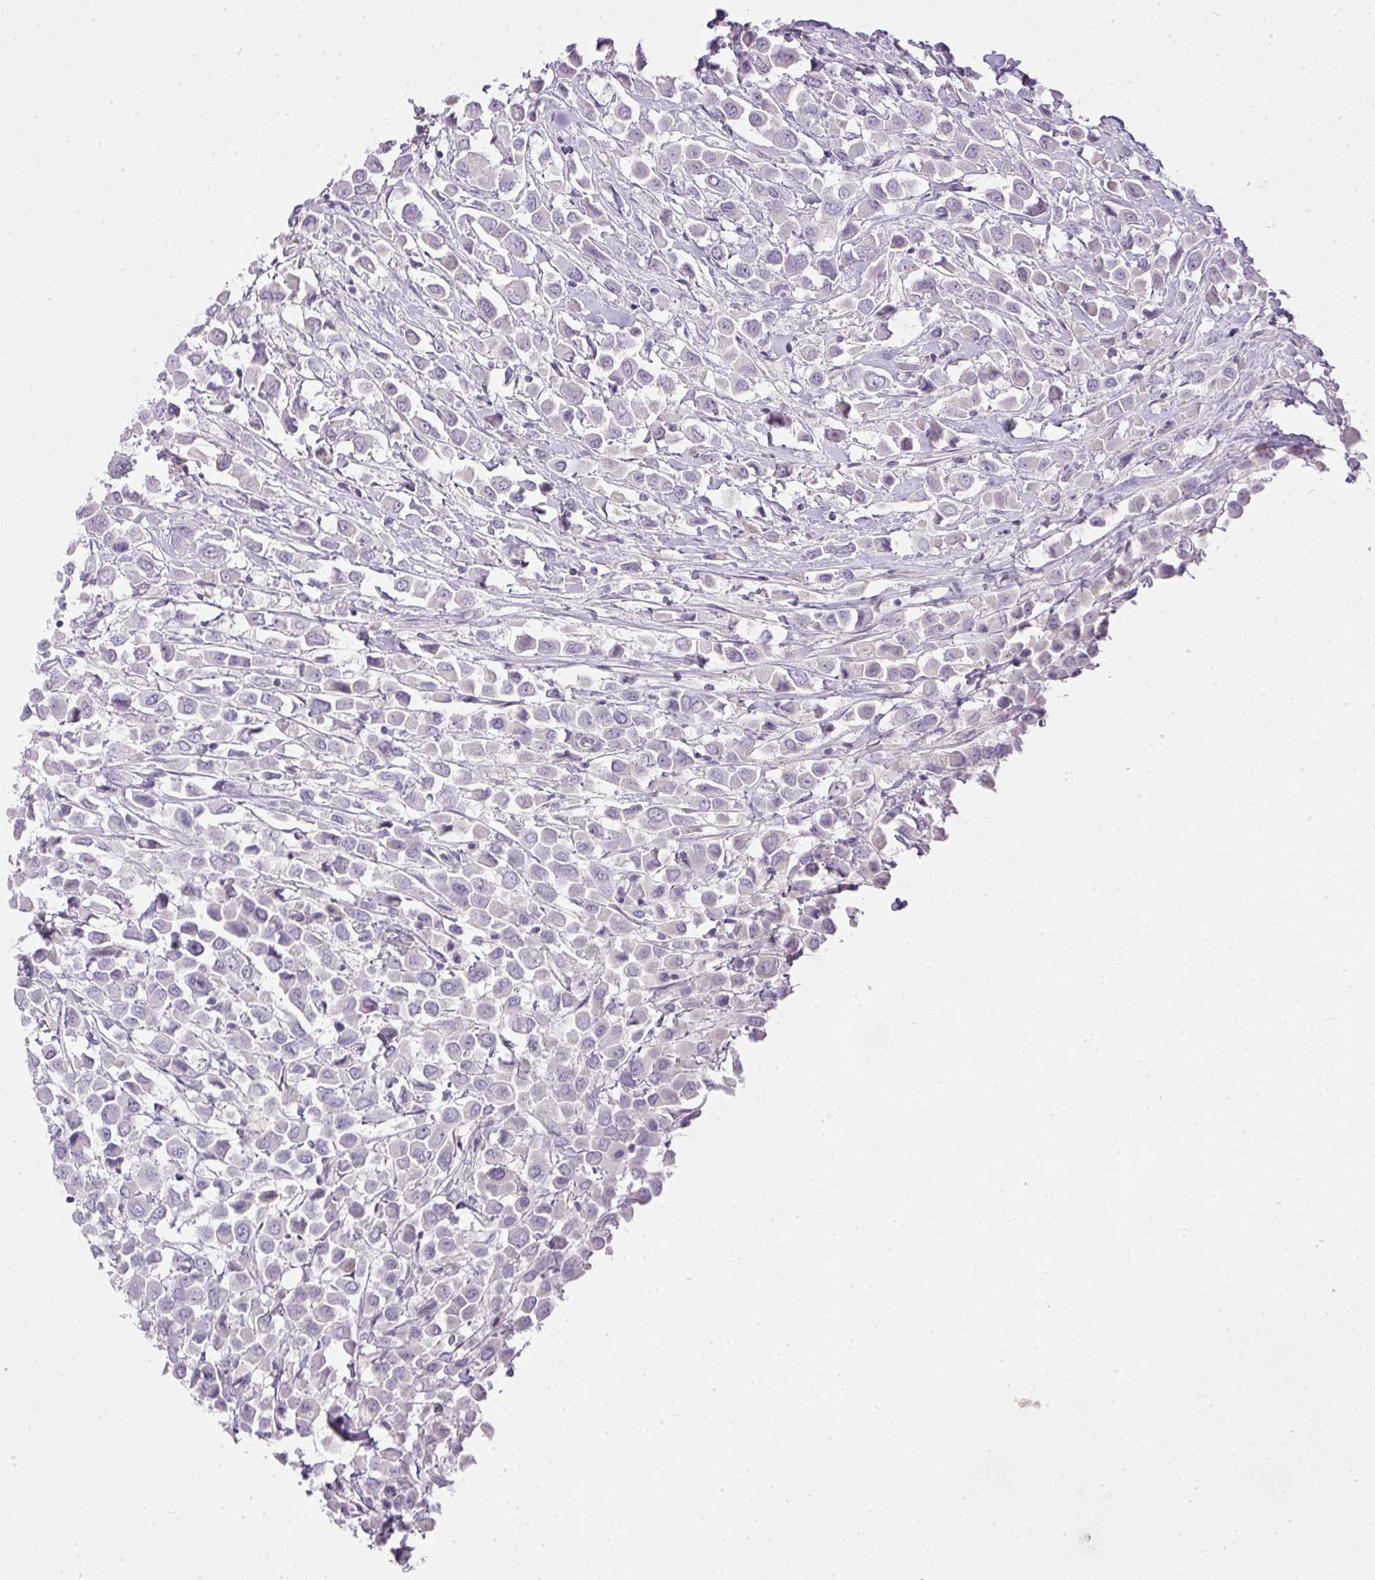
{"staining": {"intensity": "negative", "quantity": "none", "location": "none"}, "tissue": "breast cancer", "cell_type": "Tumor cells", "image_type": "cancer", "snomed": [{"axis": "morphology", "description": "Duct carcinoma"}, {"axis": "topography", "description": "Breast"}], "caption": "Immunohistochemical staining of human breast cancer (invasive ductal carcinoma) demonstrates no significant expression in tumor cells. (DAB immunohistochemistry visualized using brightfield microscopy, high magnification).", "gene": "RAX2", "patient": {"sex": "female", "age": 61}}